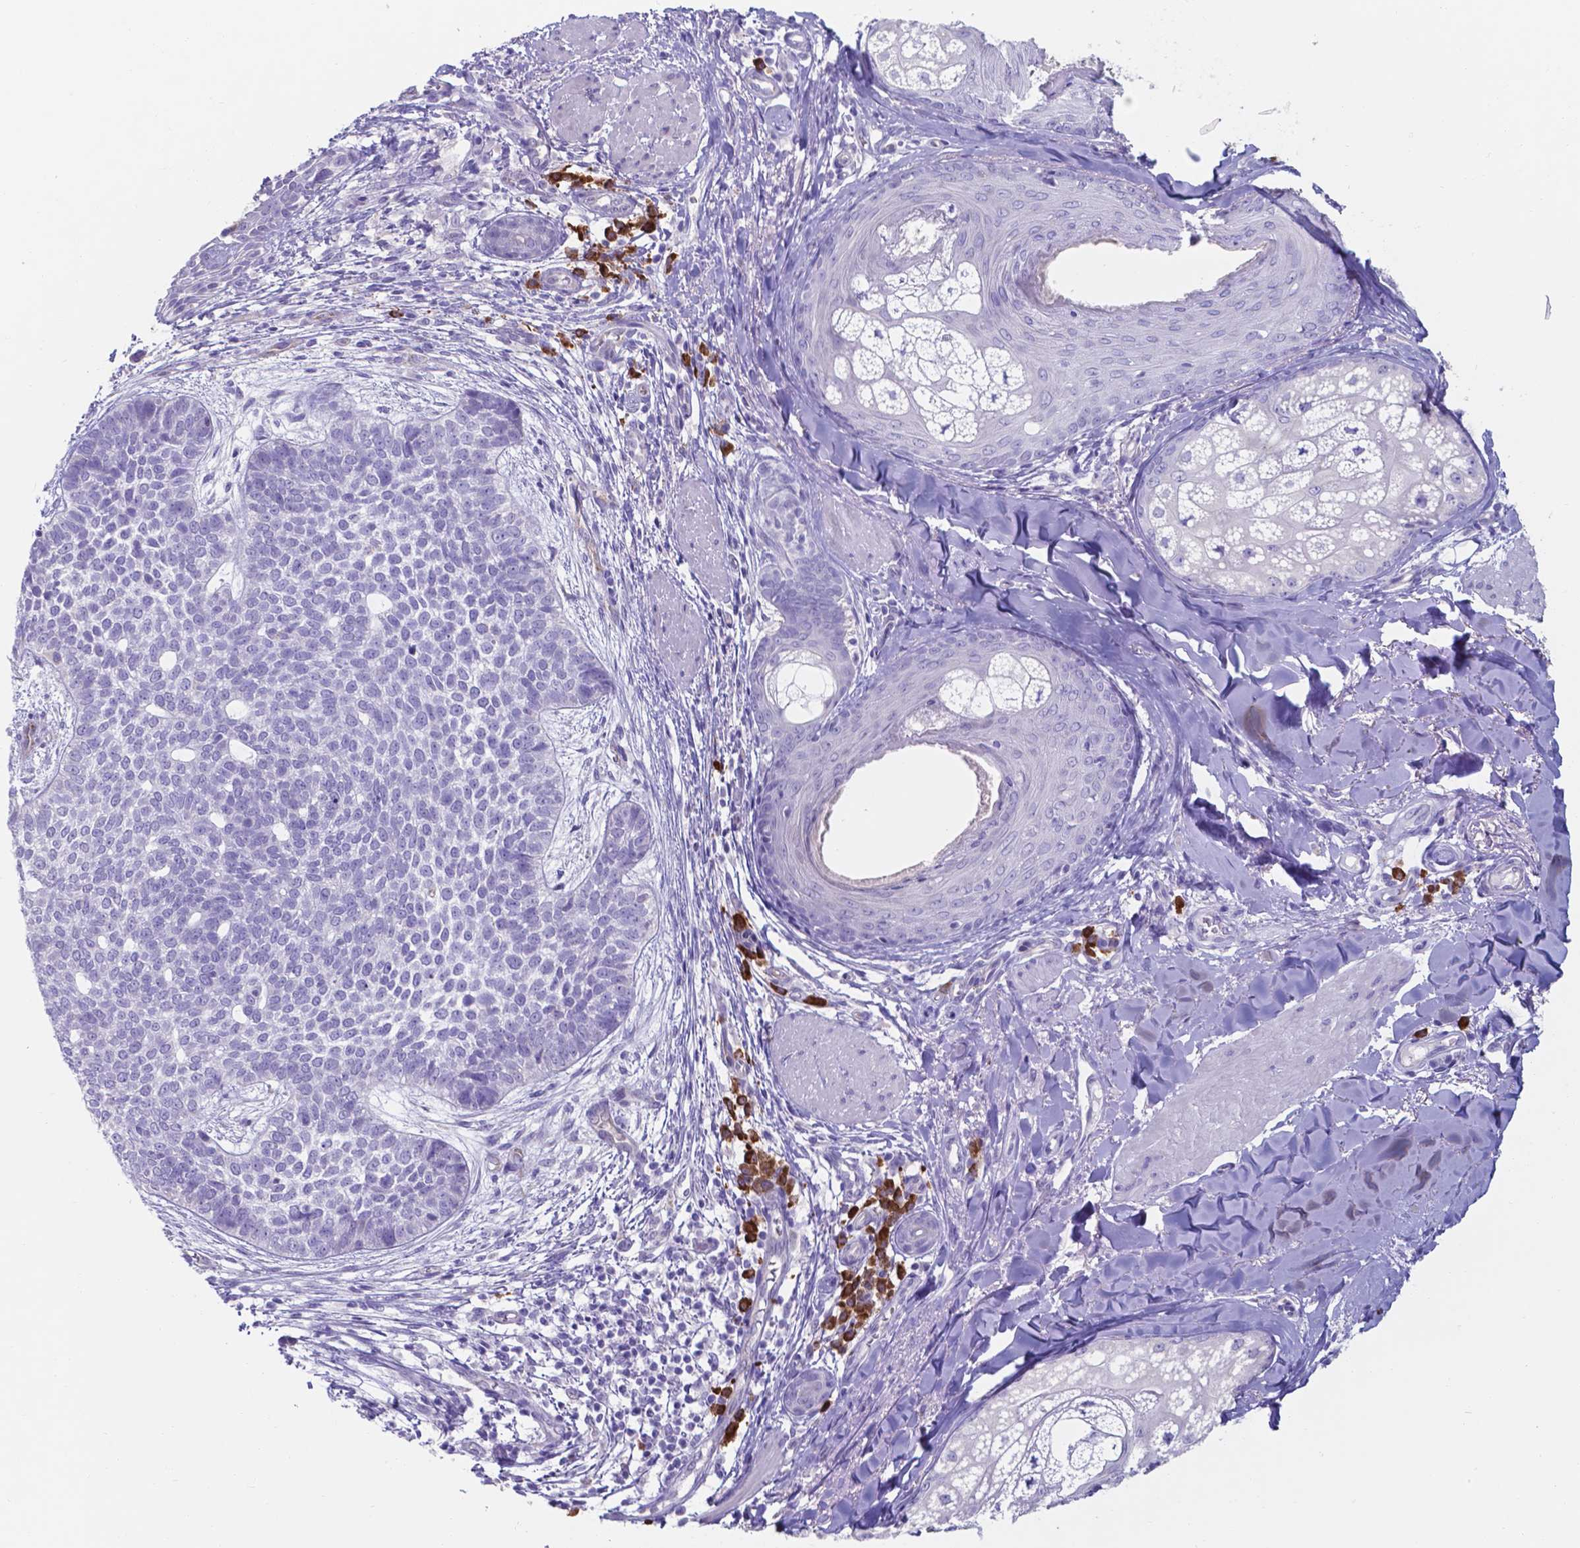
{"staining": {"intensity": "negative", "quantity": "none", "location": "none"}, "tissue": "skin cancer", "cell_type": "Tumor cells", "image_type": "cancer", "snomed": [{"axis": "morphology", "description": "Basal cell carcinoma"}, {"axis": "topography", "description": "Skin"}], "caption": "This image is of basal cell carcinoma (skin) stained with IHC to label a protein in brown with the nuclei are counter-stained blue. There is no staining in tumor cells. (Stains: DAB (3,3'-diaminobenzidine) immunohistochemistry (IHC) with hematoxylin counter stain, Microscopy: brightfield microscopy at high magnification).", "gene": "UBE2J1", "patient": {"sex": "female", "age": 69}}